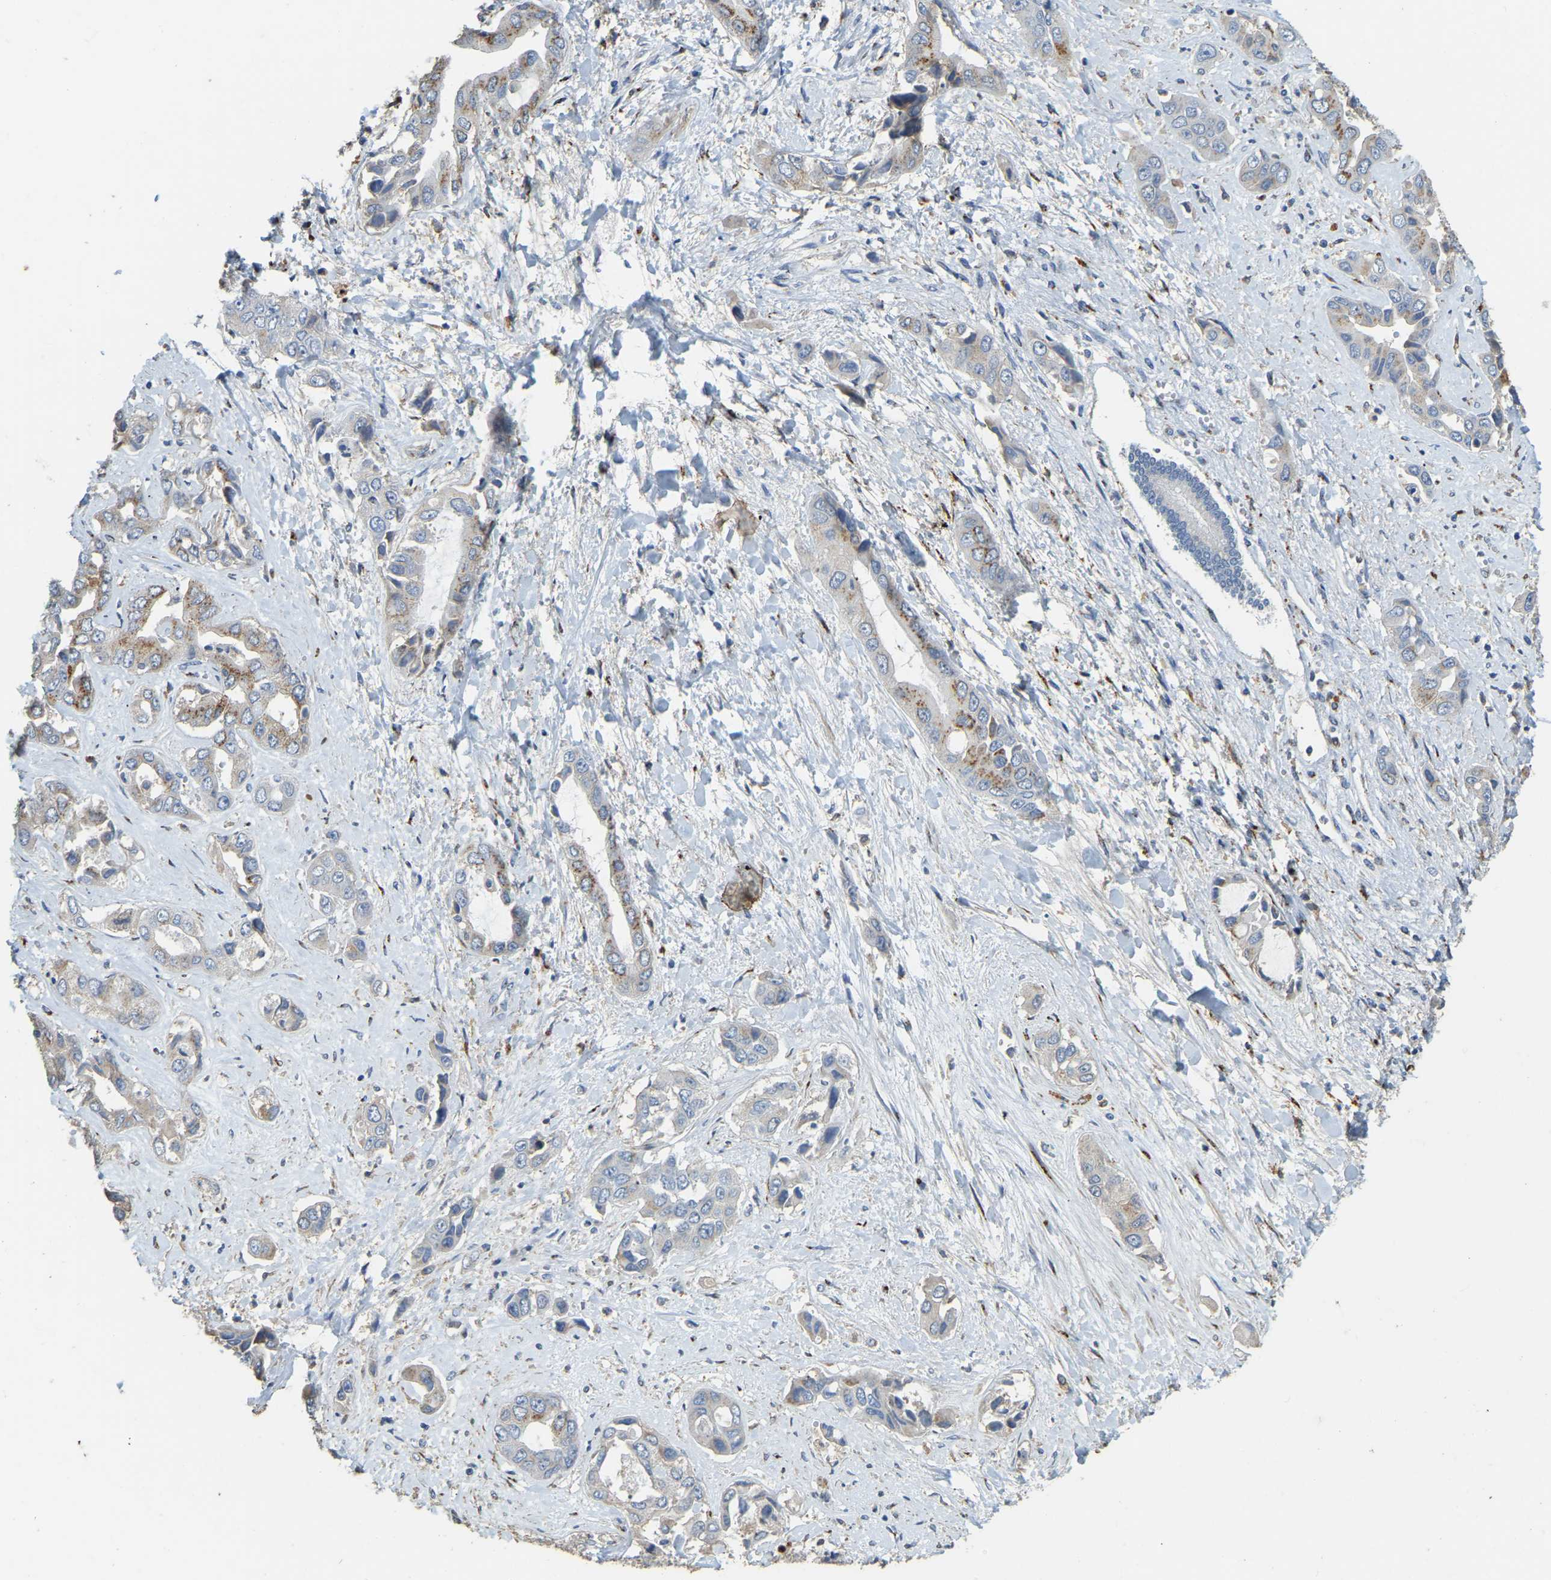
{"staining": {"intensity": "moderate", "quantity": "25%-75%", "location": "cytoplasmic/membranous"}, "tissue": "liver cancer", "cell_type": "Tumor cells", "image_type": "cancer", "snomed": [{"axis": "morphology", "description": "Cholangiocarcinoma"}, {"axis": "topography", "description": "Liver"}], "caption": "The immunohistochemical stain shows moderate cytoplasmic/membranous positivity in tumor cells of liver cholangiocarcinoma tissue.", "gene": "FAM174A", "patient": {"sex": "female", "age": 52}}